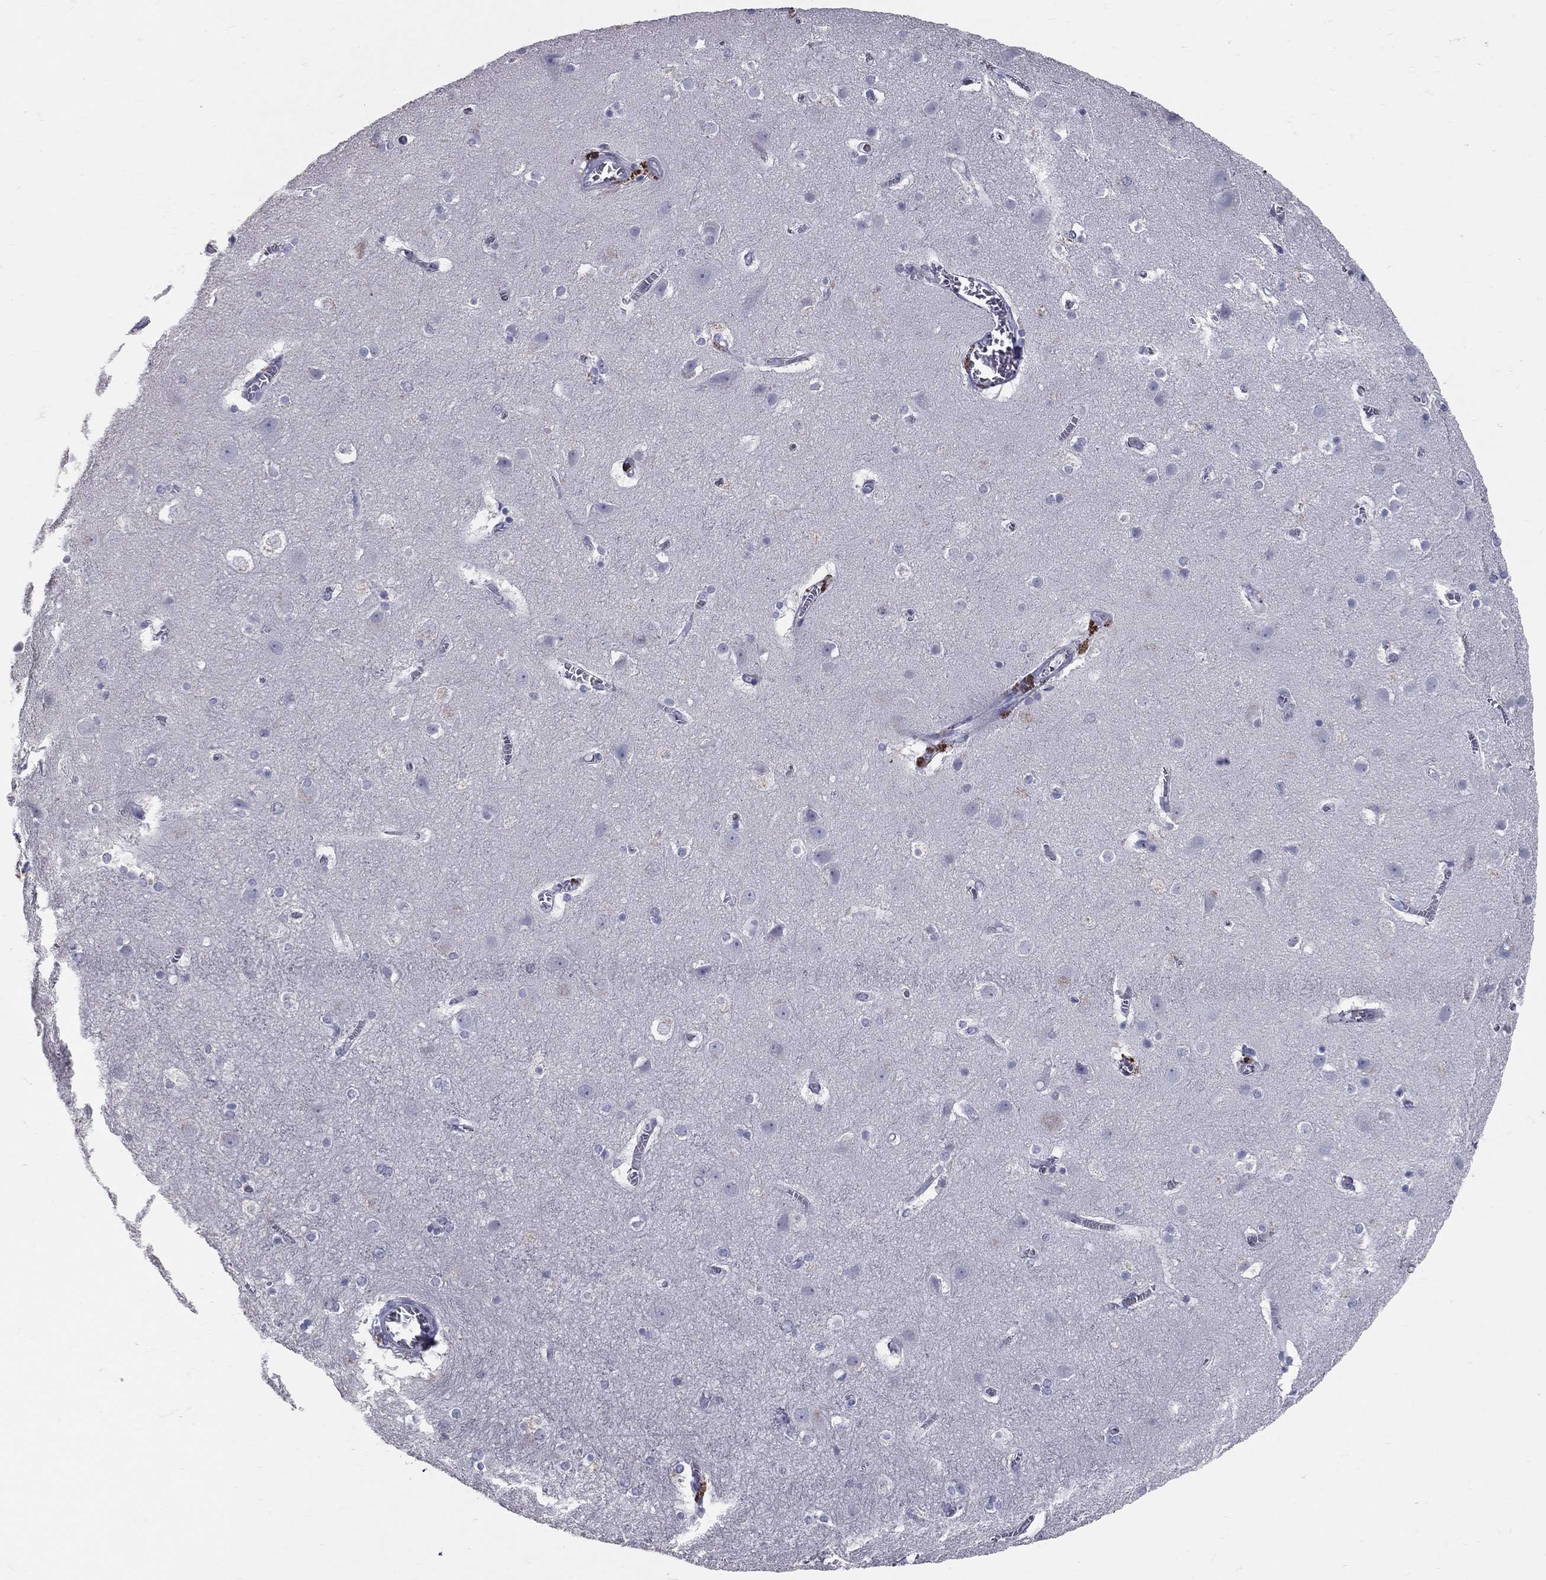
{"staining": {"intensity": "negative", "quantity": "none", "location": "none"}, "tissue": "cerebral cortex", "cell_type": "Endothelial cells", "image_type": "normal", "snomed": [{"axis": "morphology", "description": "Normal tissue, NOS"}, {"axis": "topography", "description": "Cerebral cortex"}], "caption": "The histopathology image displays no significant positivity in endothelial cells of cerebral cortex. The staining was performed using DAB (3,3'-diaminobenzidine) to visualize the protein expression in brown, while the nuclei were stained in blue with hematoxylin (Magnification: 20x).", "gene": "TFPI2", "patient": {"sex": "male", "age": 59}}